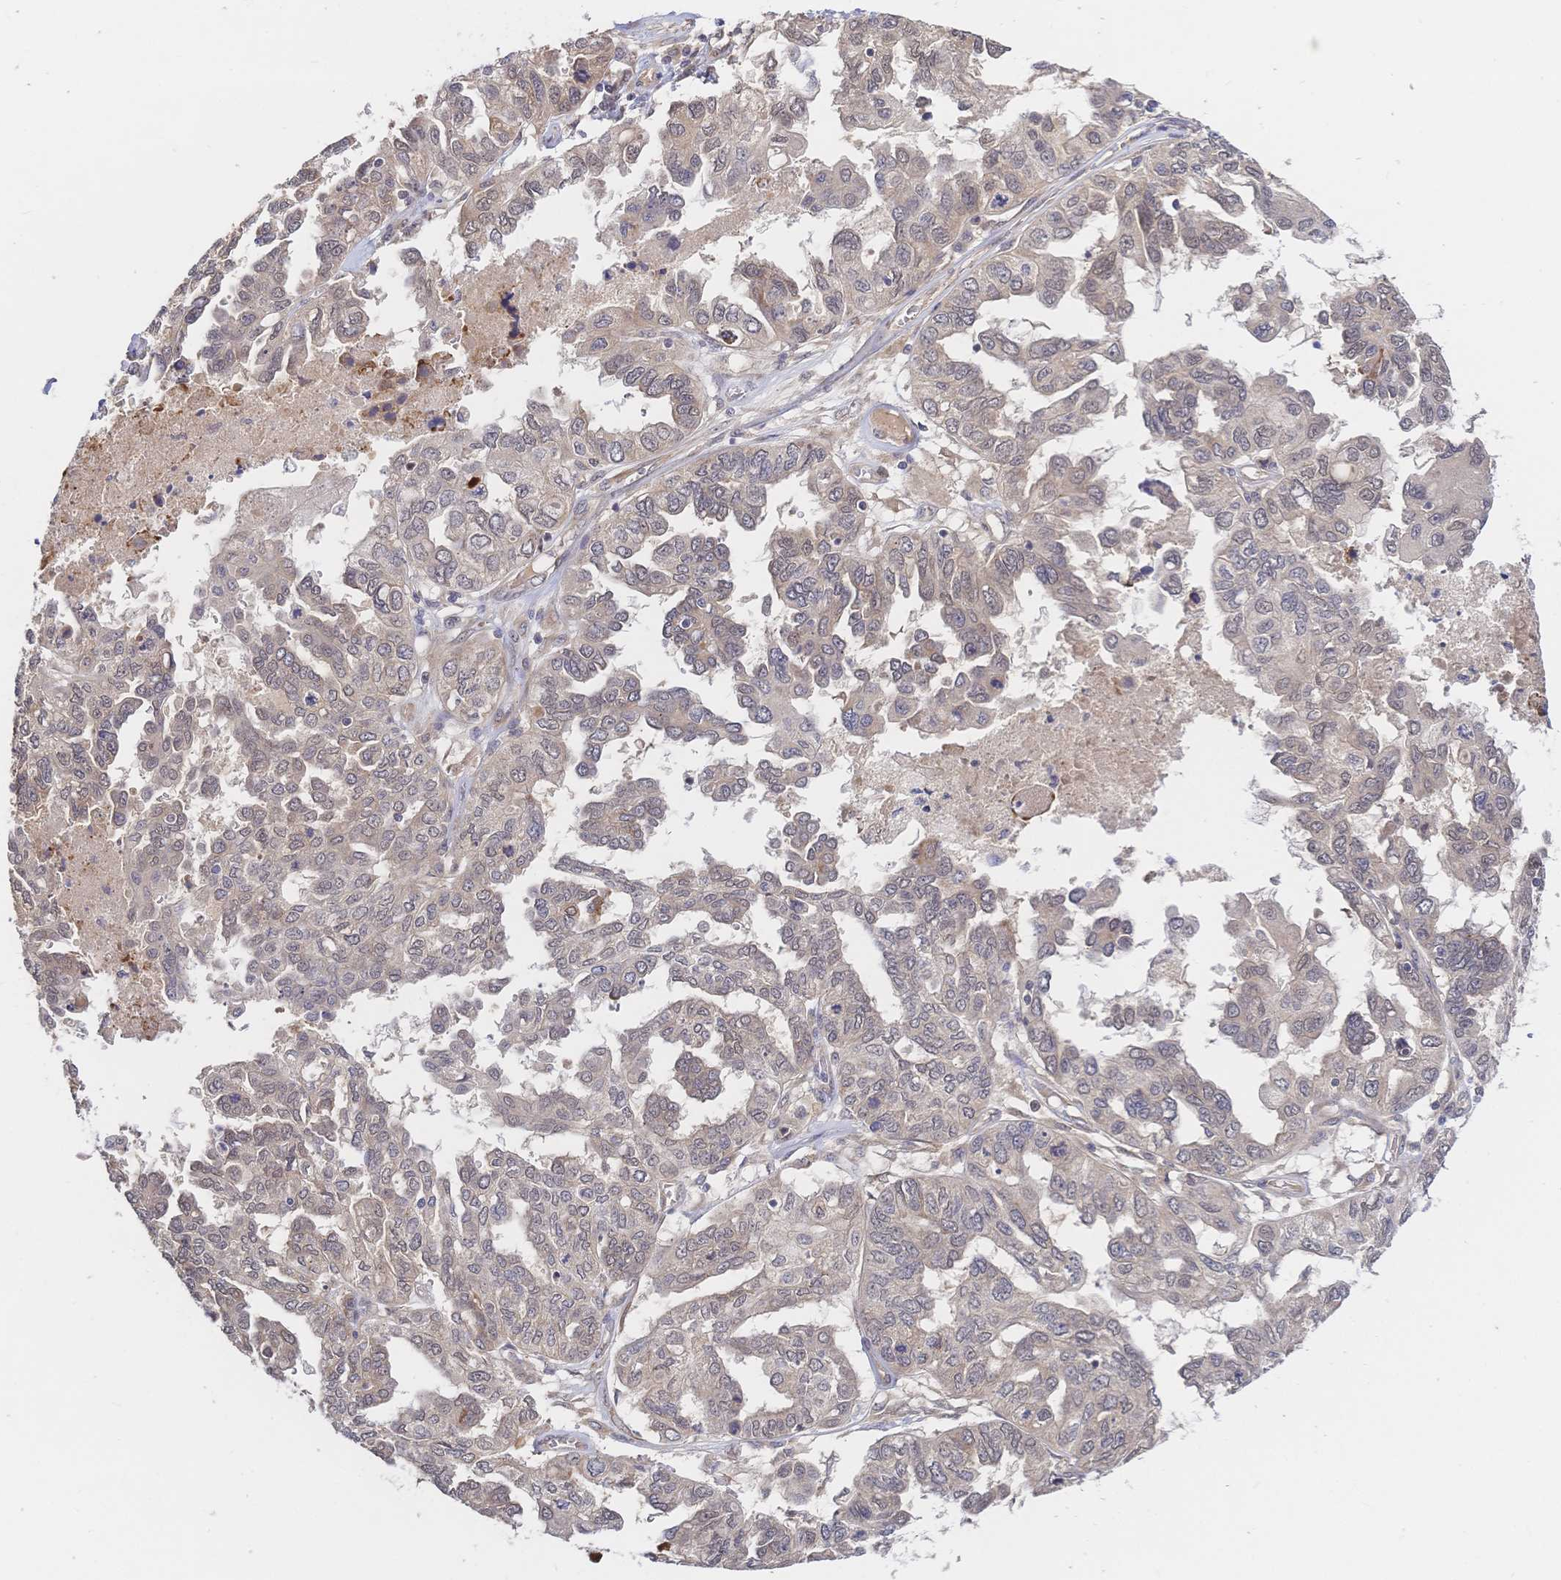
{"staining": {"intensity": "weak", "quantity": "<25%", "location": "nuclear"}, "tissue": "ovarian cancer", "cell_type": "Tumor cells", "image_type": "cancer", "snomed": [{"axis": "morphology", "description": "Cystadenocarcinoma, serous, NOS"}, {"axis": "topography", "description": "Ovary"}], "caption": "Micrograph shows no significant protein staining in tumor cells of ovarian serous cystadenocarcinoma.", "gene": "LMO4", "patient": {"sex": "female", "age": 53}}